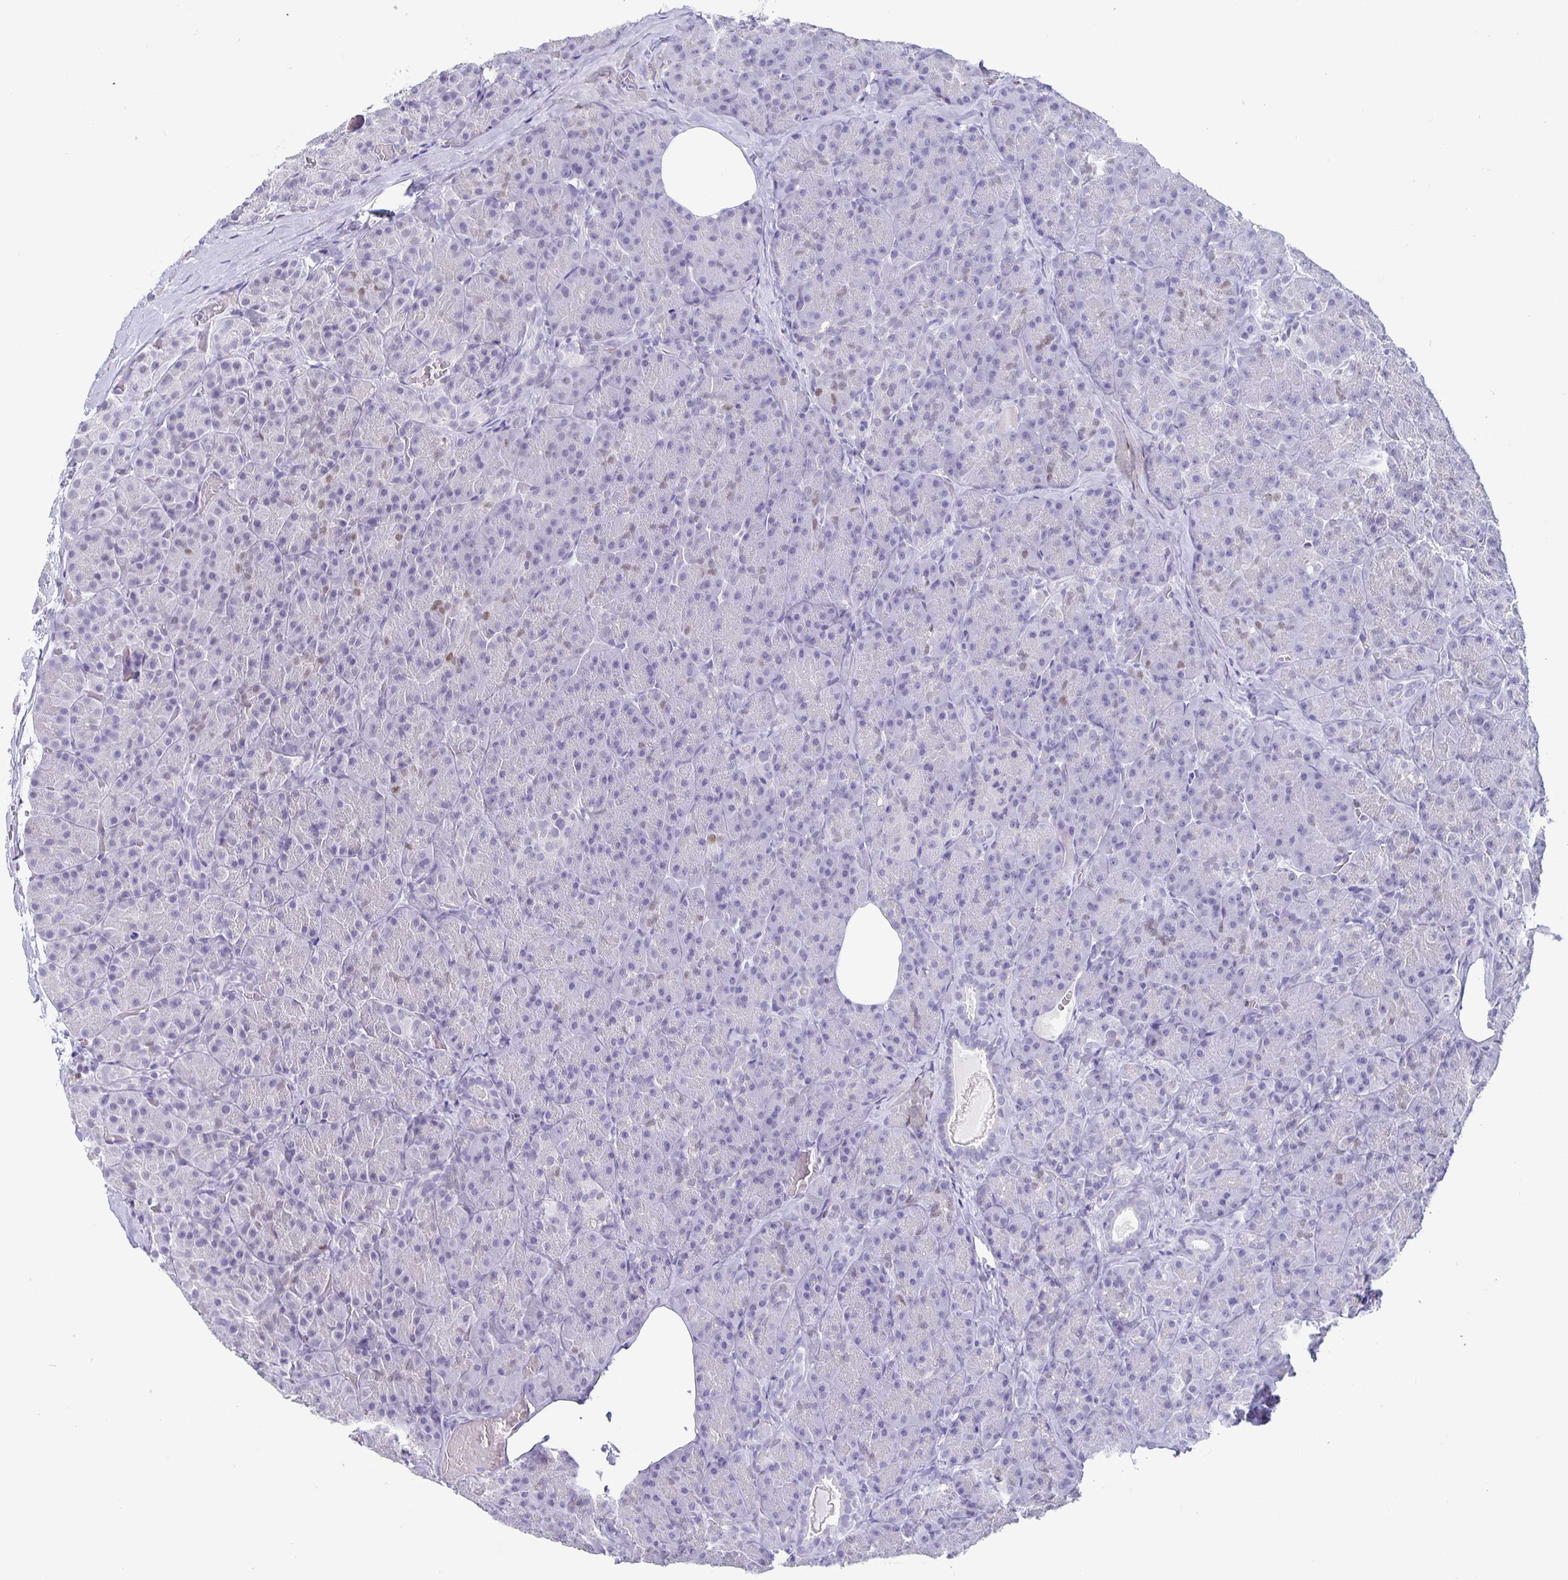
{"staining": {"intensity": "negative", "quantity": "none", "location": "none"}, "tissue": "pancreas", "cell_type": "Exocrine glandular cells", "image_type": "normal", "snomed": [{"axis": "morphology", "description": "Normal tissue, NOS"}, {"axis": "topography", "description": "Pancreas"}], "caption": "This is an IHC micrograph of normal pancreas. There is no staining in exocrine glandular cells.", "gene": "SATB2", "patient": {"sex": "male", "age": 57}}